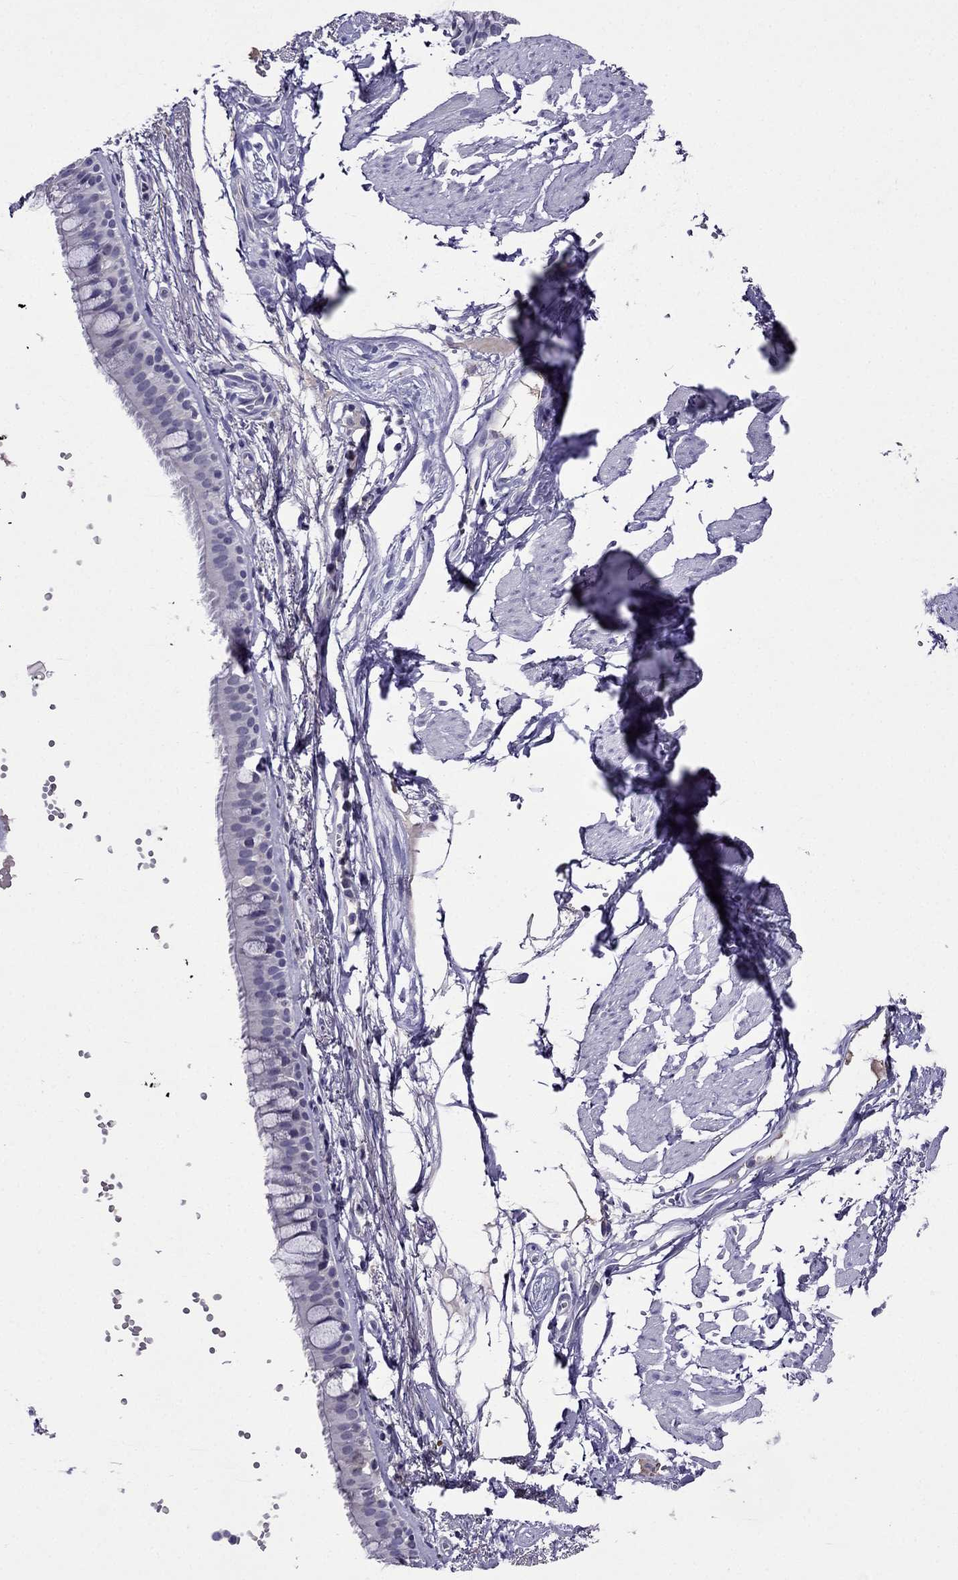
{"staining": {"intensity": "negative", "quantity": "none", "location": "none"}, "tissue": "soft tissue", "cell_type": "Chondrocytes", "image_type": "normal", "snomed": [{"axis": "morphology", "description": "Normal tissue, NOS"}, {"axis": "morphology", "description": "Squamous cell carcinoma, NOS"}, {"axis": "topography", "description": "Cartilage tissue"}, {"axis": "topography", "description": "Lung"}], "caption": "Soft tissue stained for a protein using immunohistochemistry (IHC) demonstrates no positivity chondrocytes.", "gene": "SPTBN4", "patient": {"sex": "male", "age": 66}}